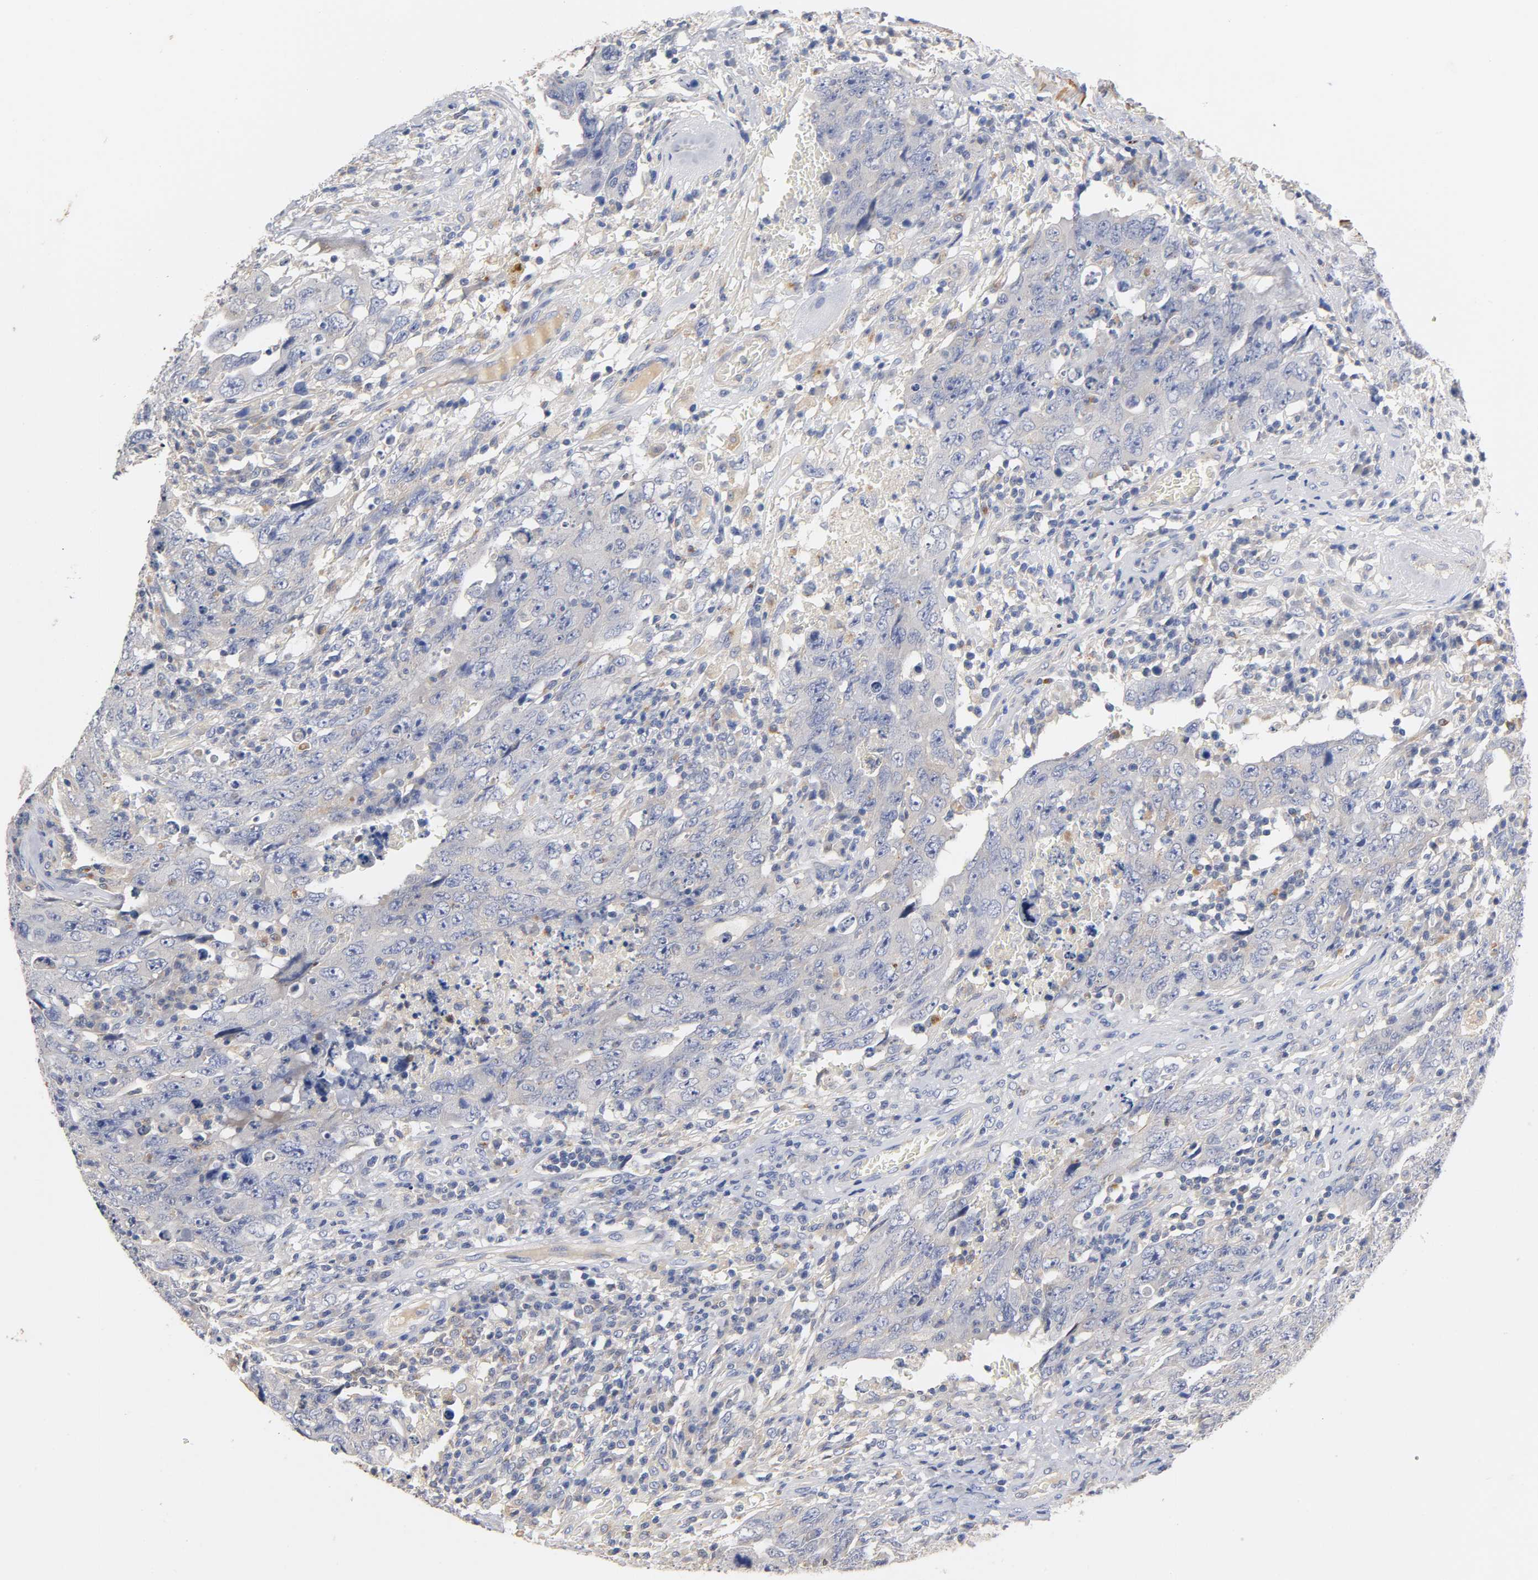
{"staining": {"intensity": "weak", "quantity": "<25%", "location": "cytoplasmic/membranous"}, "tissue": "testis cancer", "cell_type": "Tumor cells", "image_type": "cancer", "snomed": [{"axis": "morphology", "description": "Carcinoma, Embryonal, NOS"}, {"axis": "topography", "description": "Testis"}], "caption": "This is an immunohistochemistry histopathology image of human testis cancer (embryonal carcinoma). There is no expression in tumor cells.", "gene": "SEMA5A", "patient": {"sex": "male", "age": 26}}